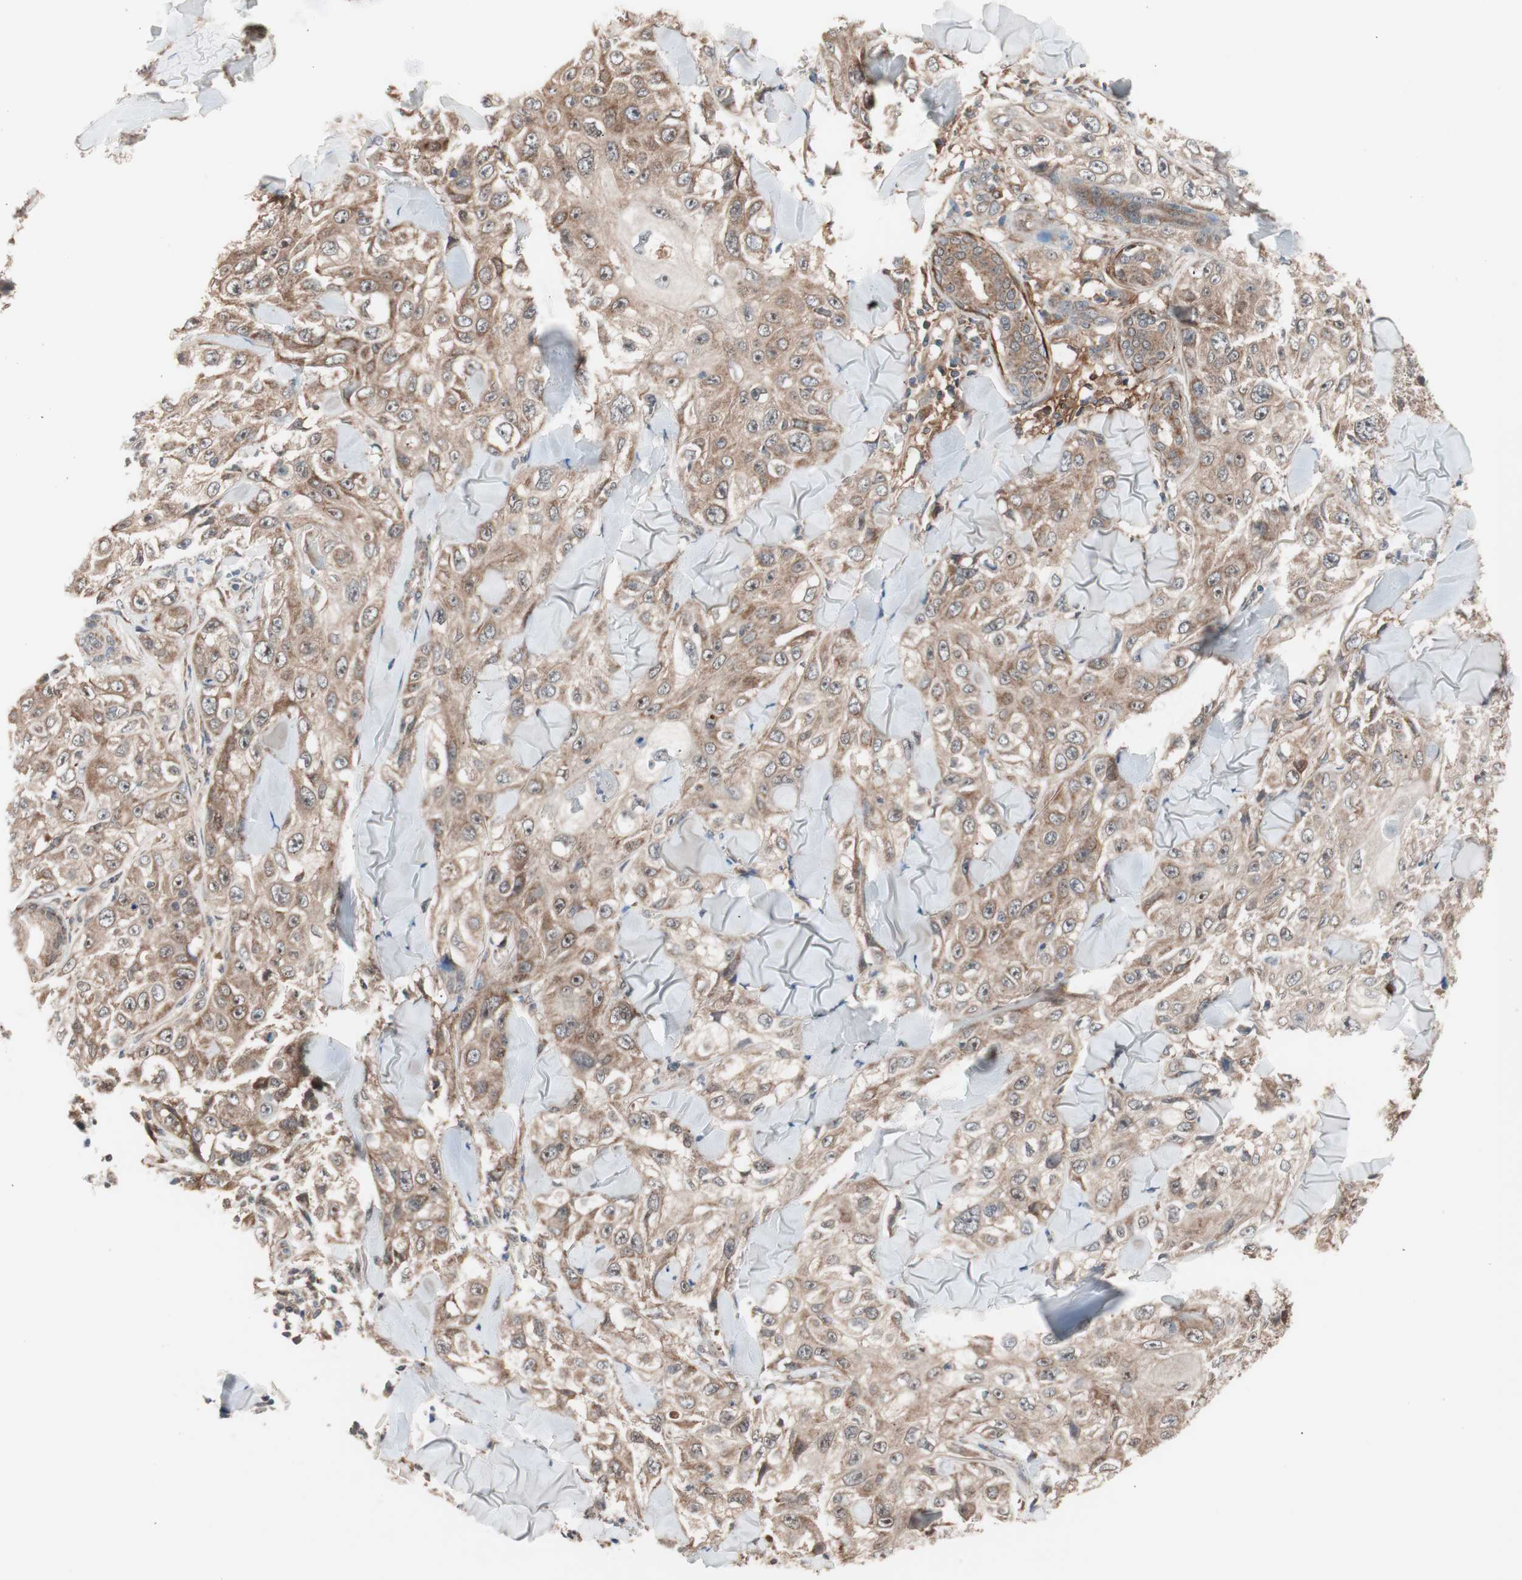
{"staining": {"intensity": "moderate", "quantity": ">75%", "location": "cytoplasmic/membranous"}, "tissue": "skin cancer", "cell_type": "Tumor cells", "image_type": "cancer", "snomed": [{"axis": "morphology", "description": "Squamous cell carcinoma, NOS"}, {"axis": "topography", "description": "Skin"}], "caption": "A brown stain labels moderate cytoplasmic/membranous positivity of a protein in human skin squamous cell carcinoma tumor cells.", "gene": "HMBS", "patient": {"sex": "male", "age": 86}}